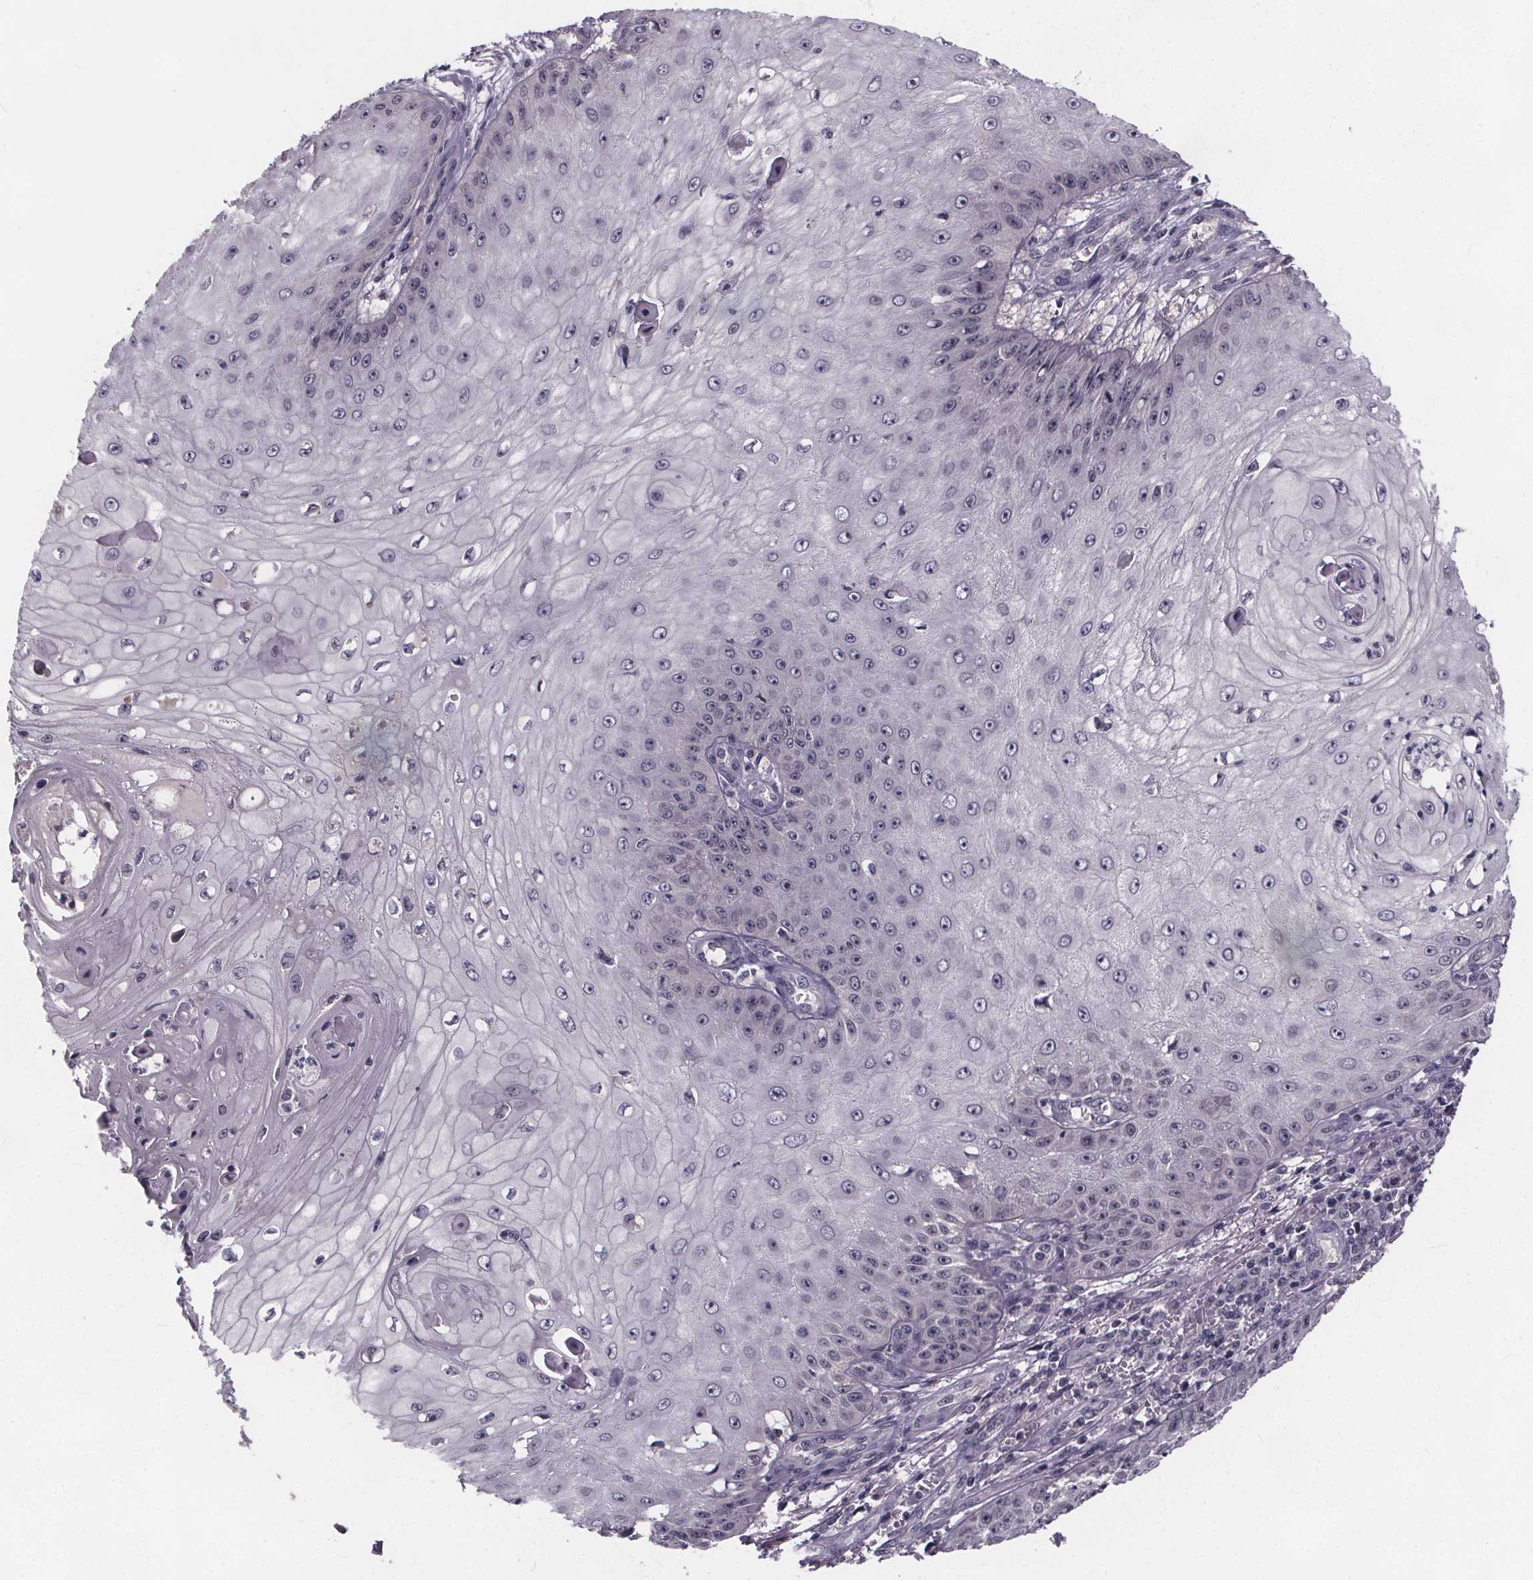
{"staining": {"intensity": "negative", "quantity": "none", "location": "none"}, "tissue": "skin cancer", "cell_type": "Tumor cells", "image_type": "cancer", "snomed": [{"axis": "morphology", "description": "Squamous cell carcinoma, NOS"}, {"axis": "topography", "description": "Skin"}], "caption": "Immunohistochemistry (IHC) micrograph of neoplastic tissue: skin squamous cell carcinoma stained with DAB (3,3'-diaminobenzidine) reveals no significant protein positivity in tumor cells. Nuclei are stained in blue.", "gene": "FAM181B", "patient": {"sex": "male", "age": 70}}